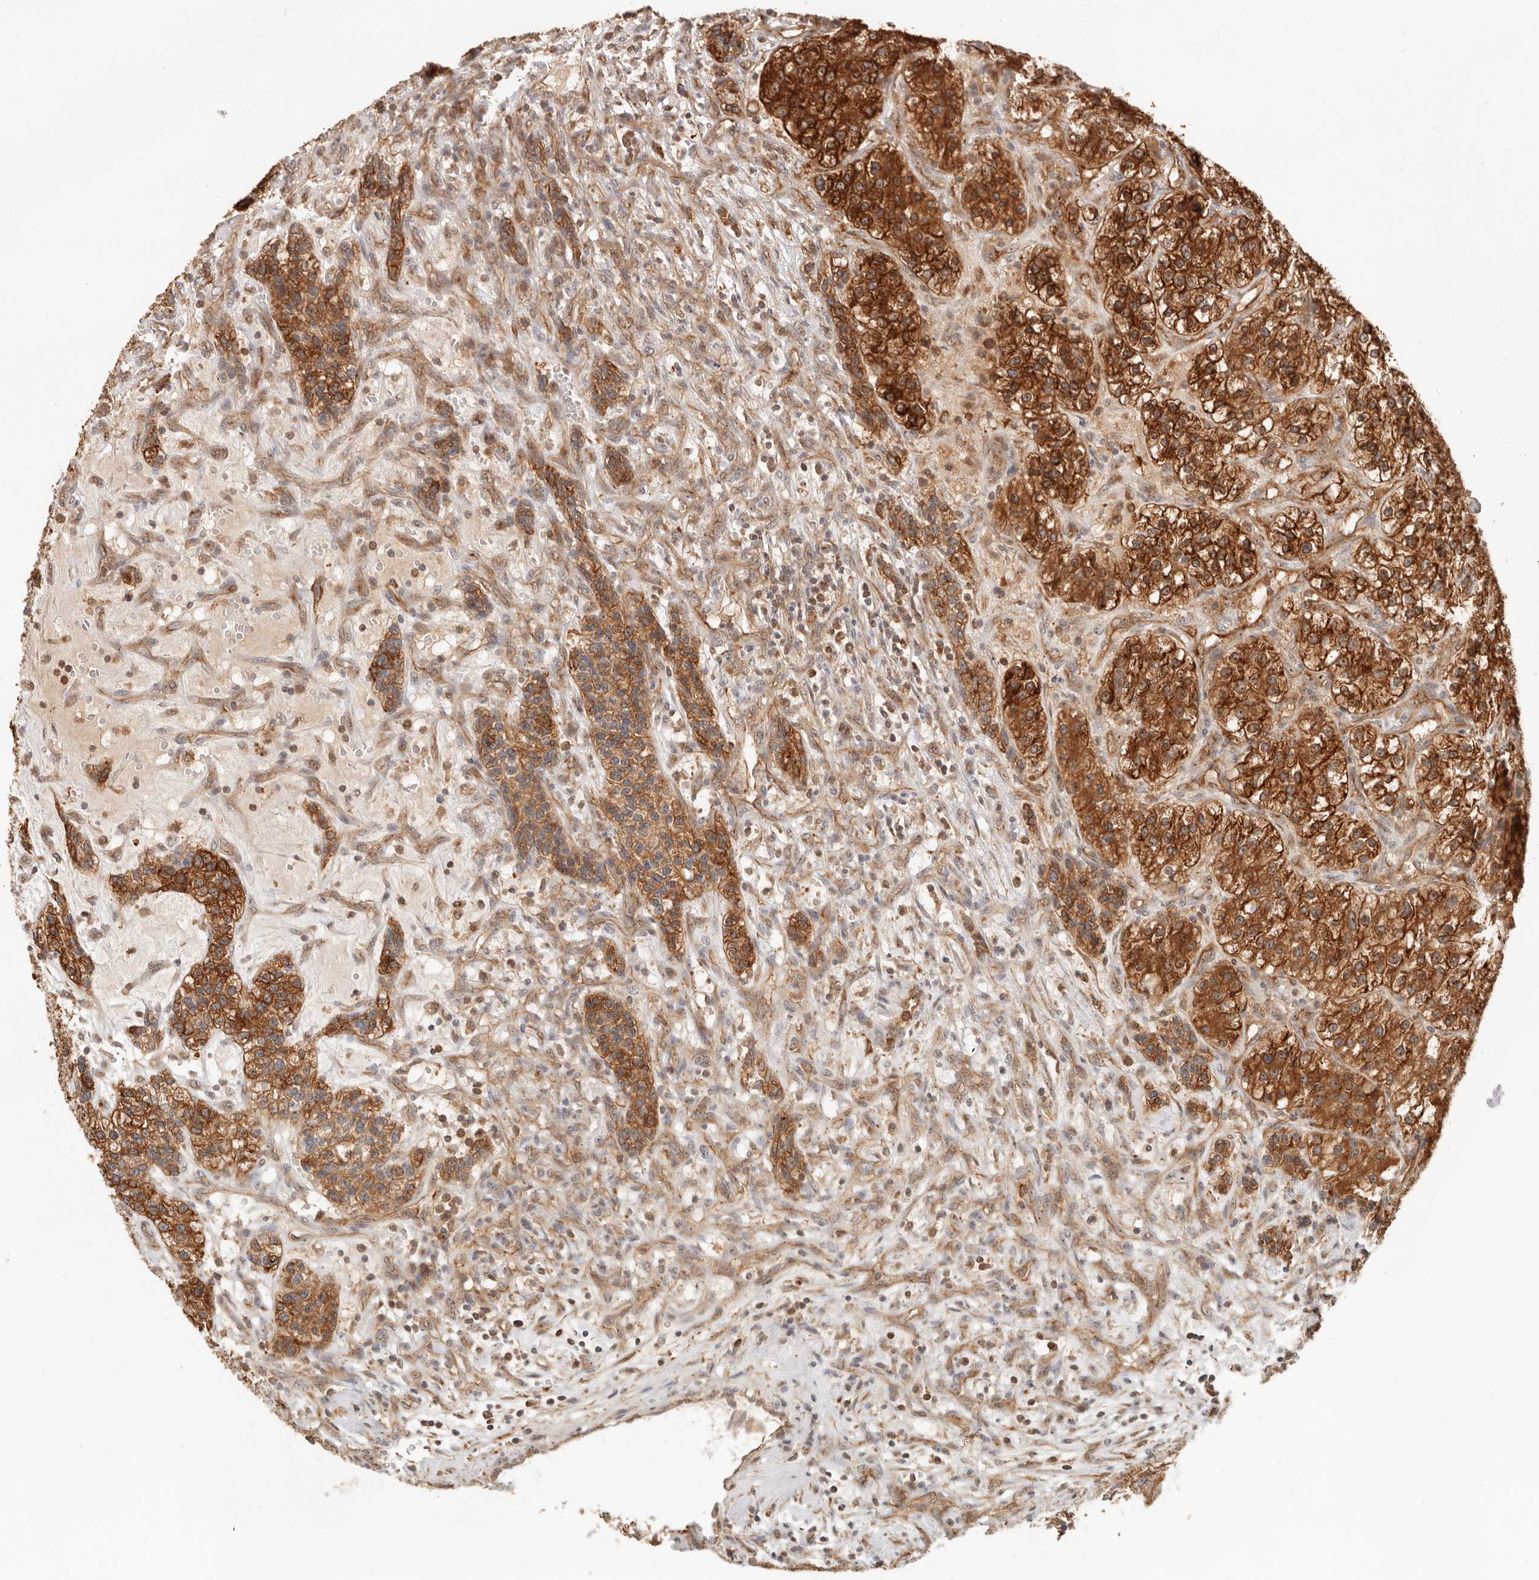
{"staining": {"intensity": "strong", "quantity": ">75%", "location": "cytoplasmic/membranous"}, "tissue": "renal cancer", "cell_type": "Tumor cells", "image_type": "cancer", "snomed": [{"axis": "morphology", "description": "Adenocarcinoma, NOS"}, {"axis": "topography", "description": "Kidney"}], "caption": "Renal adenocarcinoma stained with immunohistochemistry exhibits strong cytoplasmic/membranous positivity in approximately >75% of tumor cells.", "gene": "HEXD", "patient": {"sex": "female", "age": 57}}